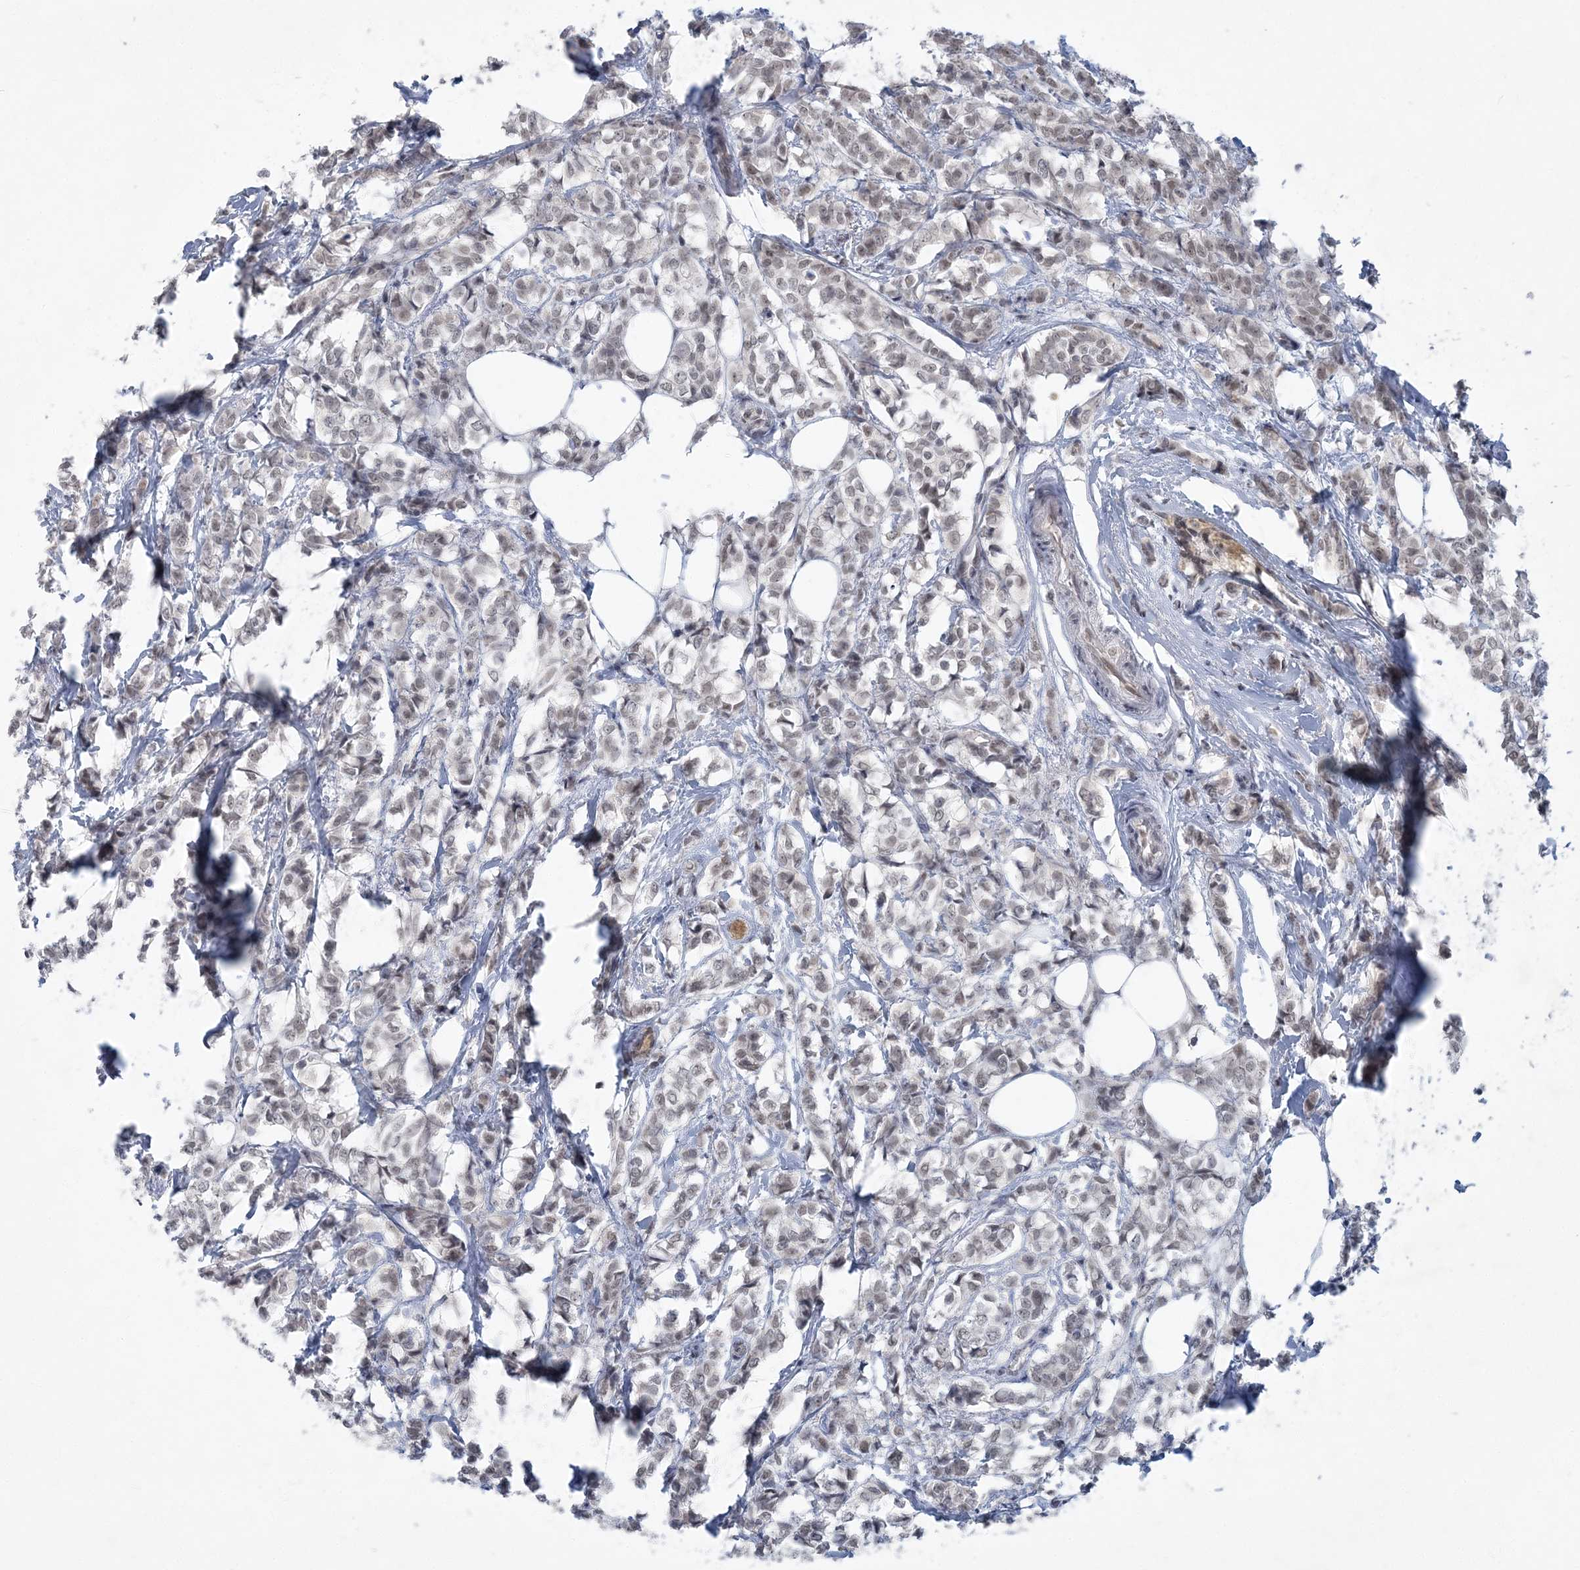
{"staining": {"intensity": "weak", "quantity": "25%-75%", "location": "nuclear"}, "tissue": "breast cancer", "cell_type": "Tumor cells", "image_type": "cancer", "snomed": [{"axis": "morphology", "description": "Lobular carcinoma"}, {"axis": "topography", "description": "Breast"}], "caption": "A brown stain shows weak nuclear staining of a protein in human lobular carcinoma (breast) tumor cells. The staining was performed using DAB, with brown indicating positive protein expression. Nuclei are stained blue with hematoxylin.", "gene": "KMT2D", "patient": {"sex": "female", "age": 60}}